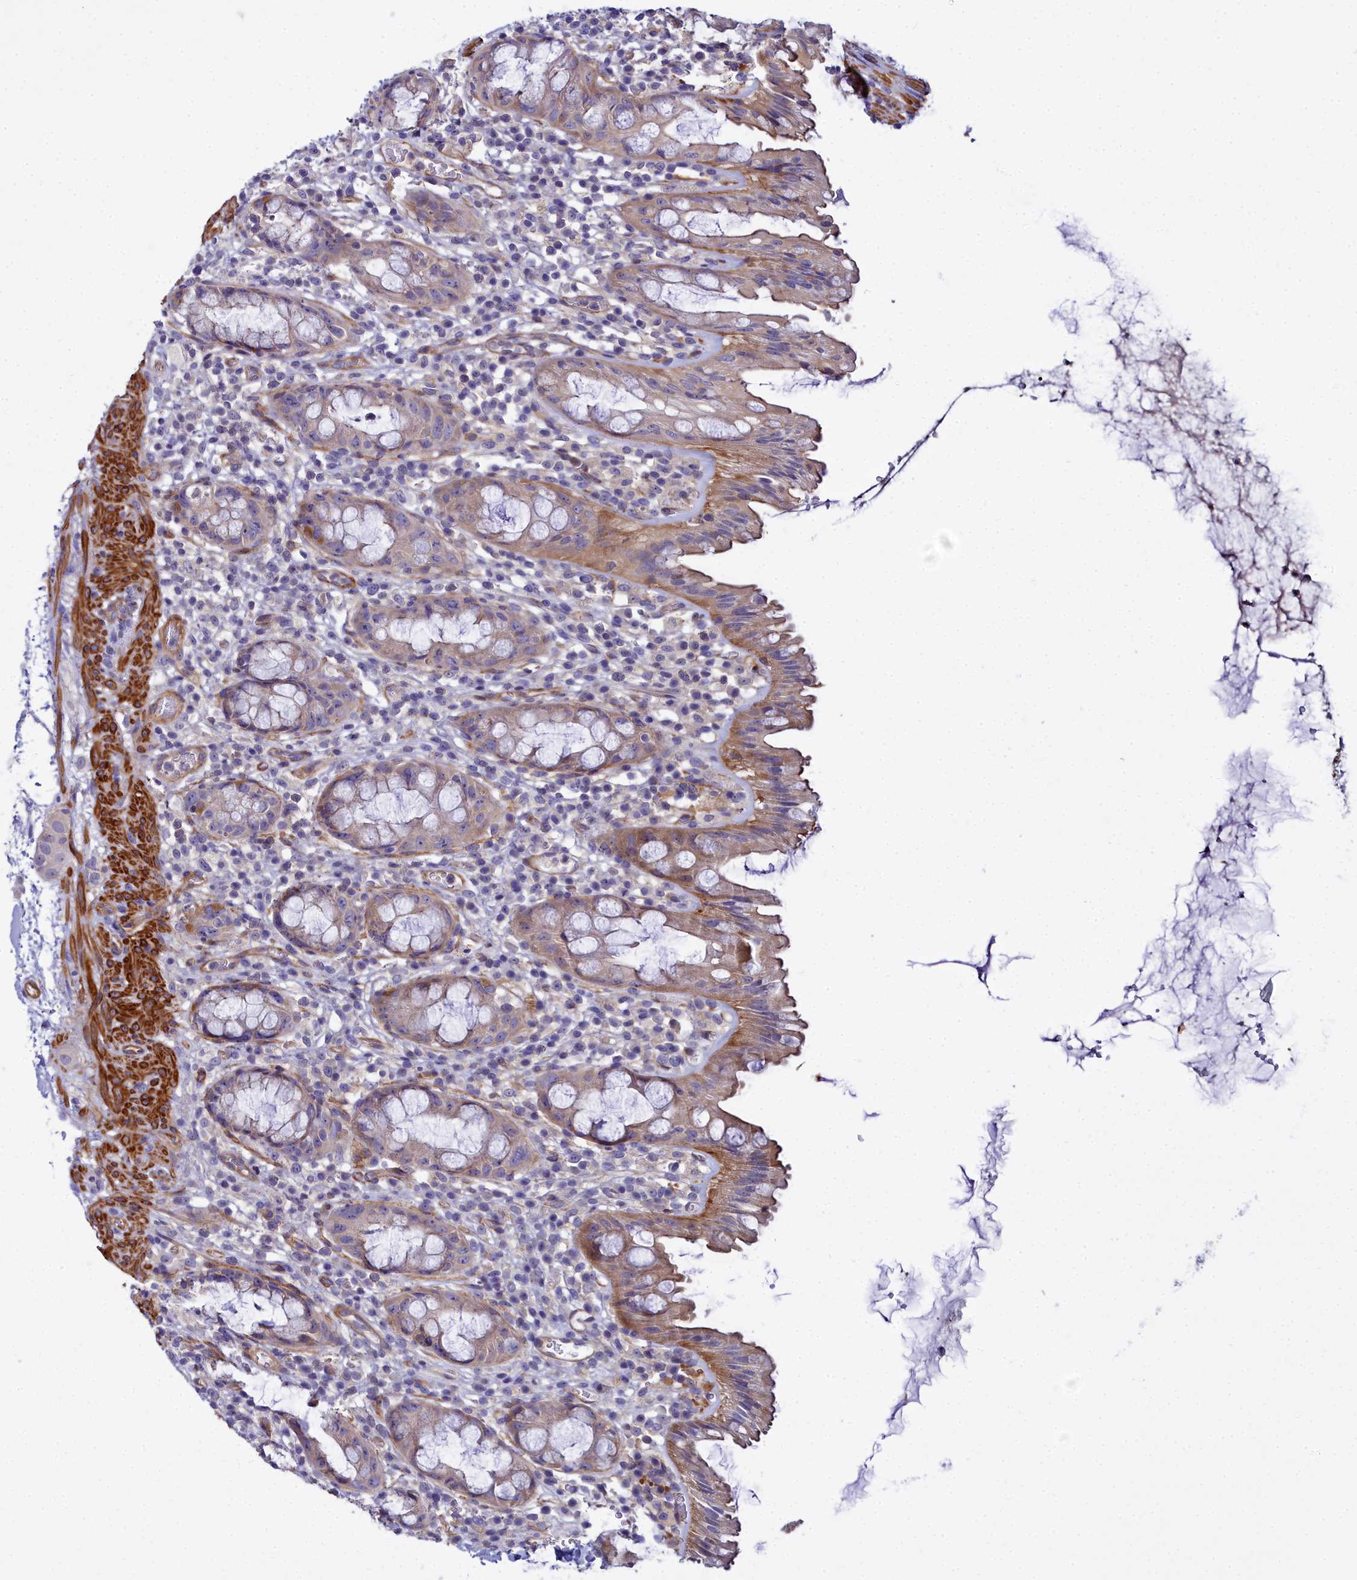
{"staining": {"intensity": "moderate", "quantity": "<25%", "location": "cytoplasmic/membranous"}, "tissue": "rectum", "cell_type": "Glandular cells", "image_type": "normal", "snomed": [{"axis": "morphology", "description": "Normal tissue, NOS"}, {"axis": "topography", "description": "Rectum"}], "caption": "Rectum stained with immunohistochemistry demonstrates moderate cytoplasmic/membranous positivity in approximately <25% of glandular cells.", "gene": "FADS3", "patient": {"sex": "female", "age": 57}}